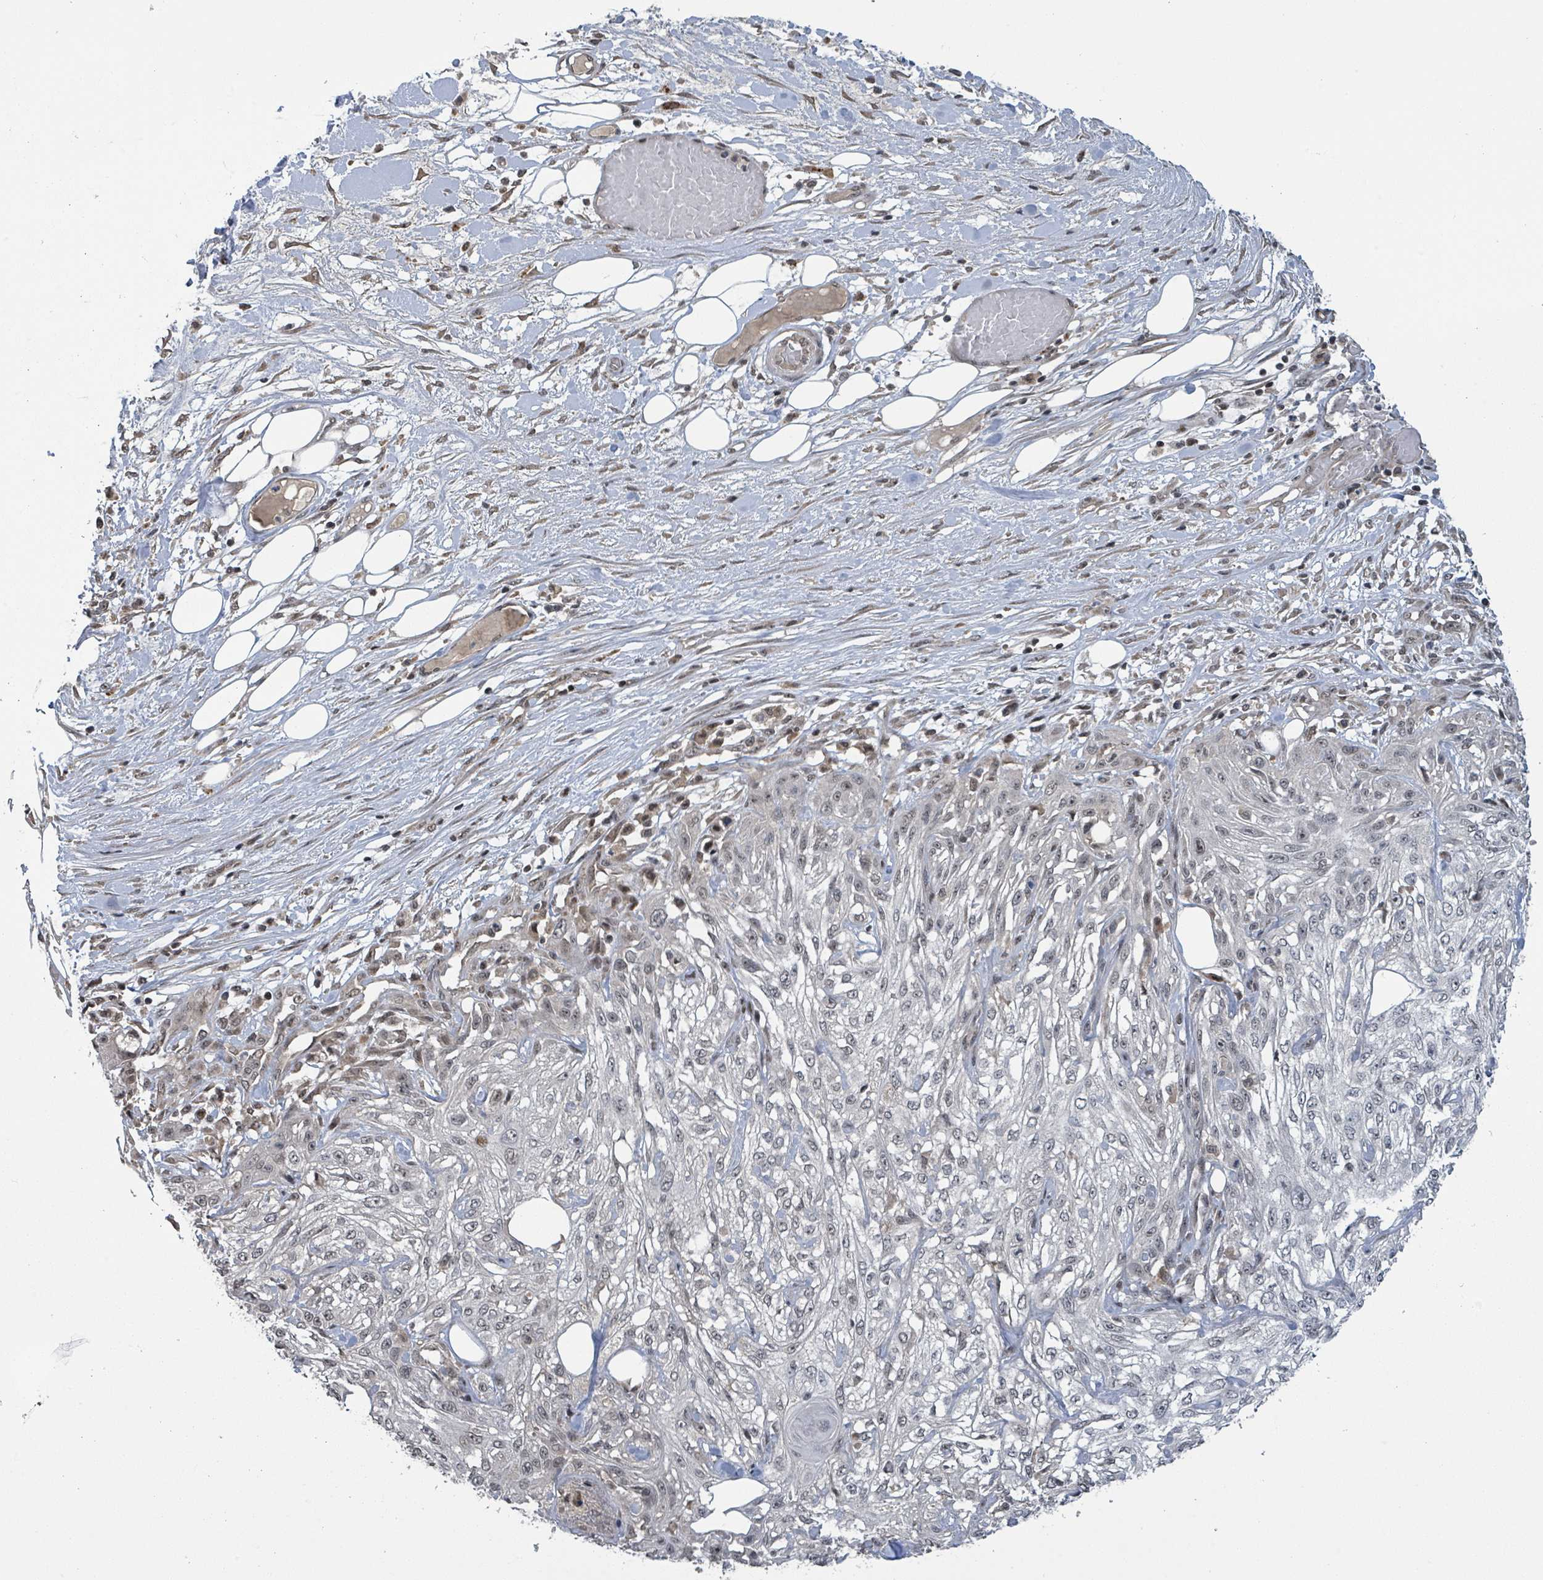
{"staining": {"intensity": "weak", "quantity": "<25%", "location": "nuclear"}, "tissue": "skin cancer", "cell_type": "Tumor cells", "image_type": "cancer", "snomed": [{"axis": "morphology", "description": "Squamous cell carcinoma, NOS"}, {"axis": "morphology", "description": "Squamous cell carcinoma, metastatic, NOS"}, {"axis": "topography", "description": "Skin"}, {"axis": "topography", "description": "Lymph node"}], "caption": "This is an IHC image of skin cancer (metastatic squamous cell carcinoma). There is no staining in tumor cells.", "gene": "ZBTB14", "patient": {"sex": "male", "age": 75}}